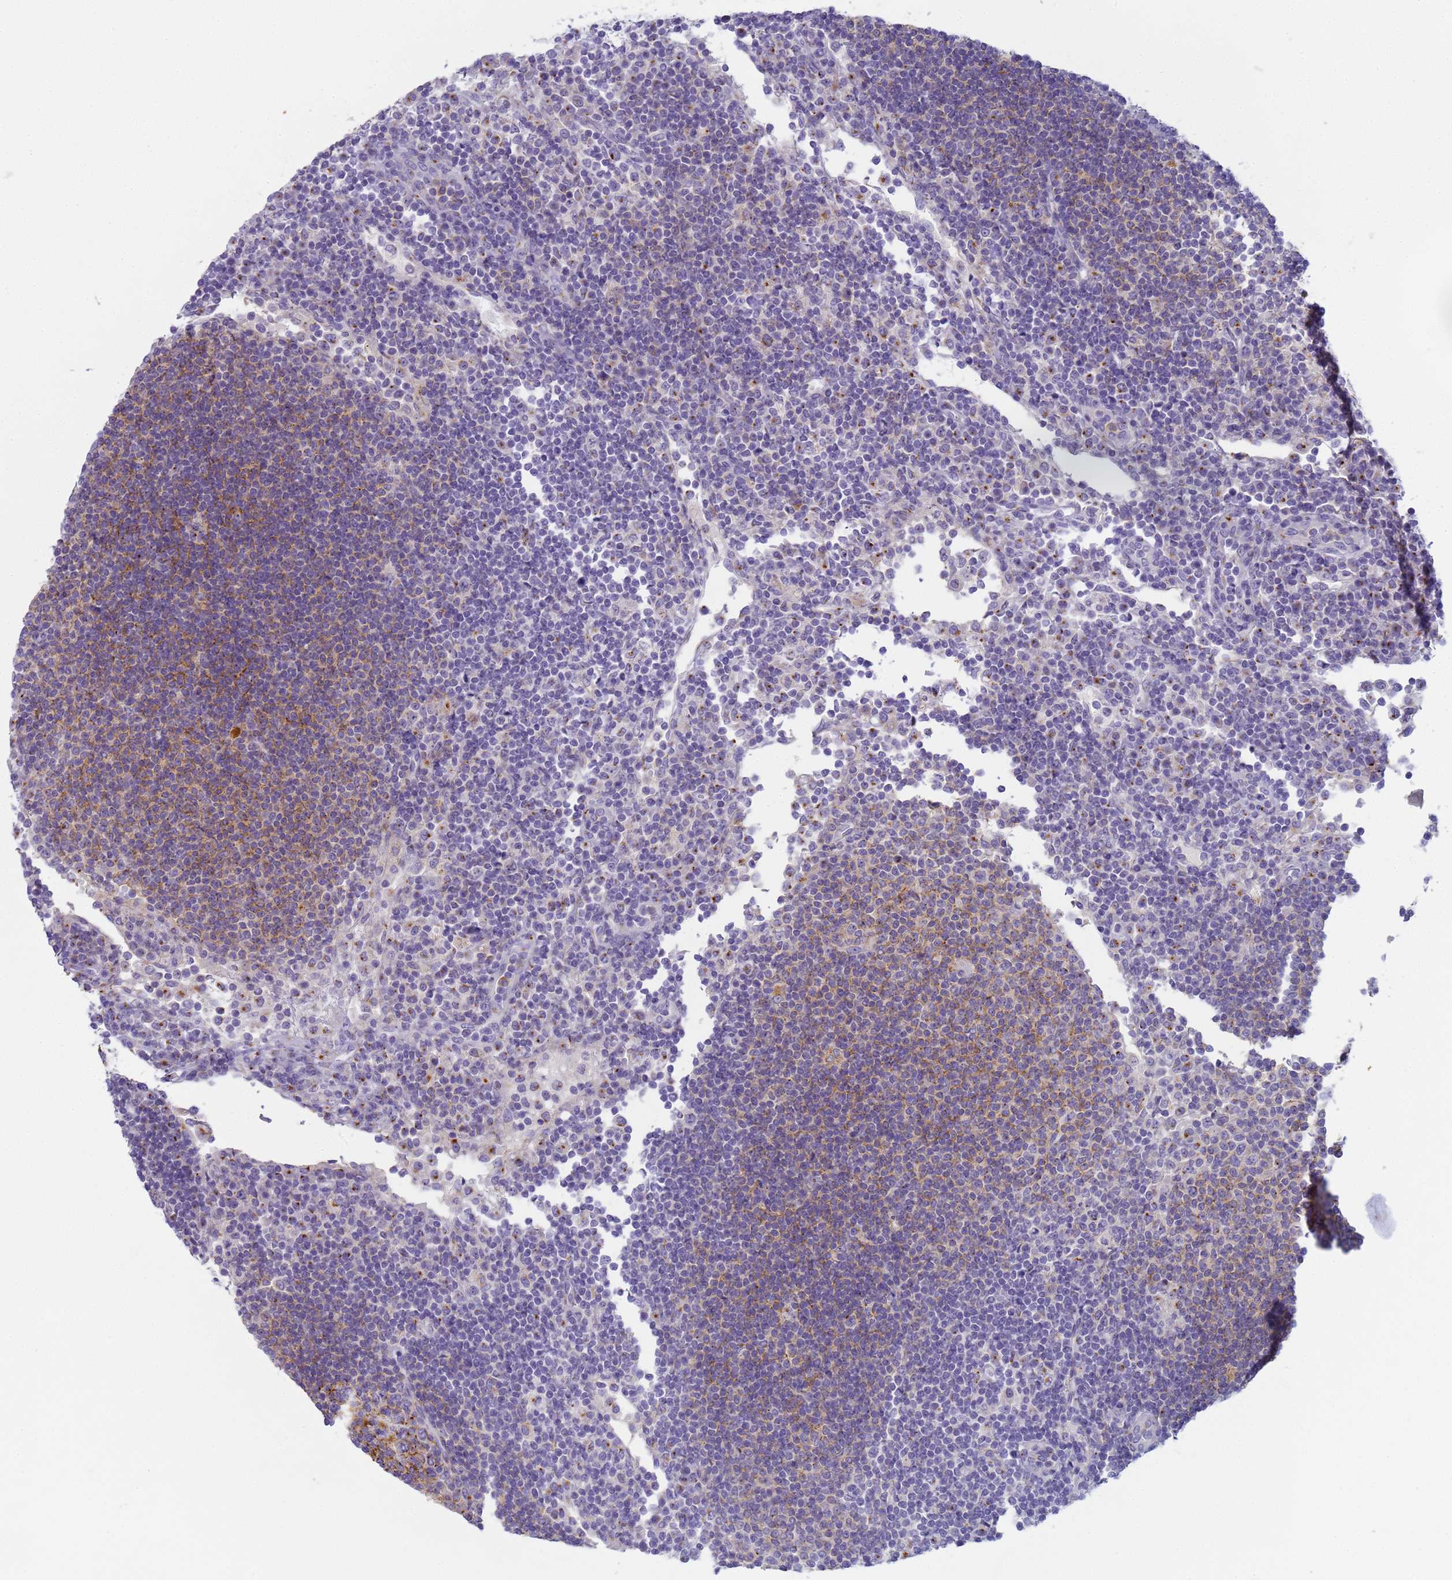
{"staining": {"intensity": "moderate", "quantity": "25%-75%", "location": "cytoplasmic/membranous"}, "tissue": "lymph node", "cell_type": "Germinal center cells", "image_type": "normal", "snomed": [{"axis": "morphology", "description": "Normal tissue, NOS"}, {"axis": "topography", "description": "Lymph node"}], "caption": "Immunohistochemistry (IHC) (DAB) staining of unremarkable lymph node demonstrates moderate cytoplasmic/membranous protein expression in approximately 25%-75% of germinal center cells. Nuclei are stained in blue.", "gene": "CR1", "patient": {"sex": "female", "age": 53}}